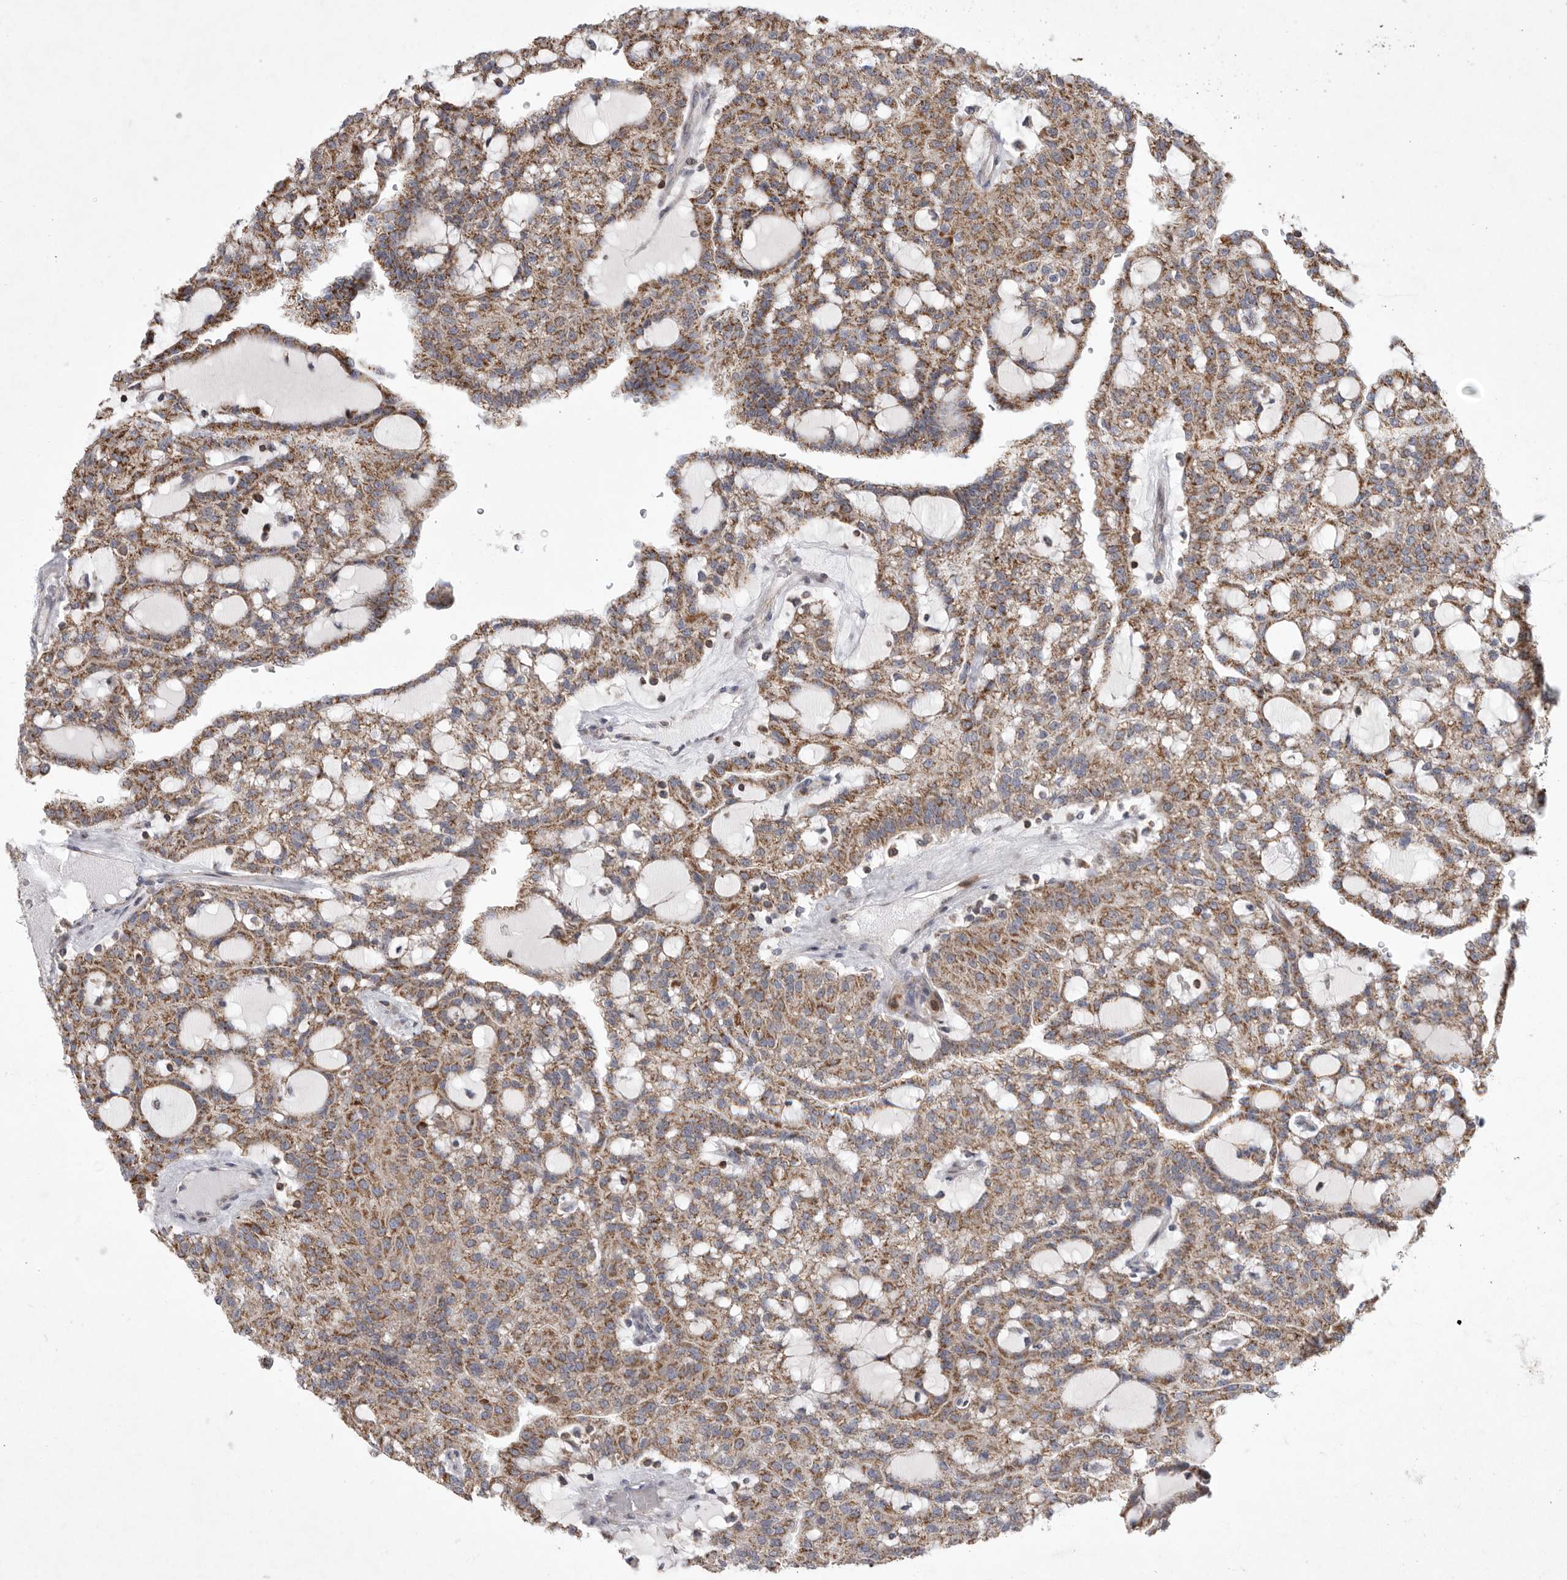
{"staining": {"intensity": "moderate", "quantity": ">75%", "location": "cytoplasmic/membranous"}, "tissue": "renal cancer", "cell_type": "Tumor cells", "image_type": "cancer", "snomed": [{"axis": "morphology", "description": "Adenocarcinoma, NOS"}, {"axis": "topography", "description": "Kidney"}], "caption": "Renal cancer was stained to show a protein in brown. There is medium levels of moderate cytoplasmic/membranous staining in about >75% of tumor cells. (DAB (3,3'-diaminobenzidine) IHC with brightfield microscopy, high magnification).", "gene": "MPZL1", "patient": {"sex": "male", "age": 63}}